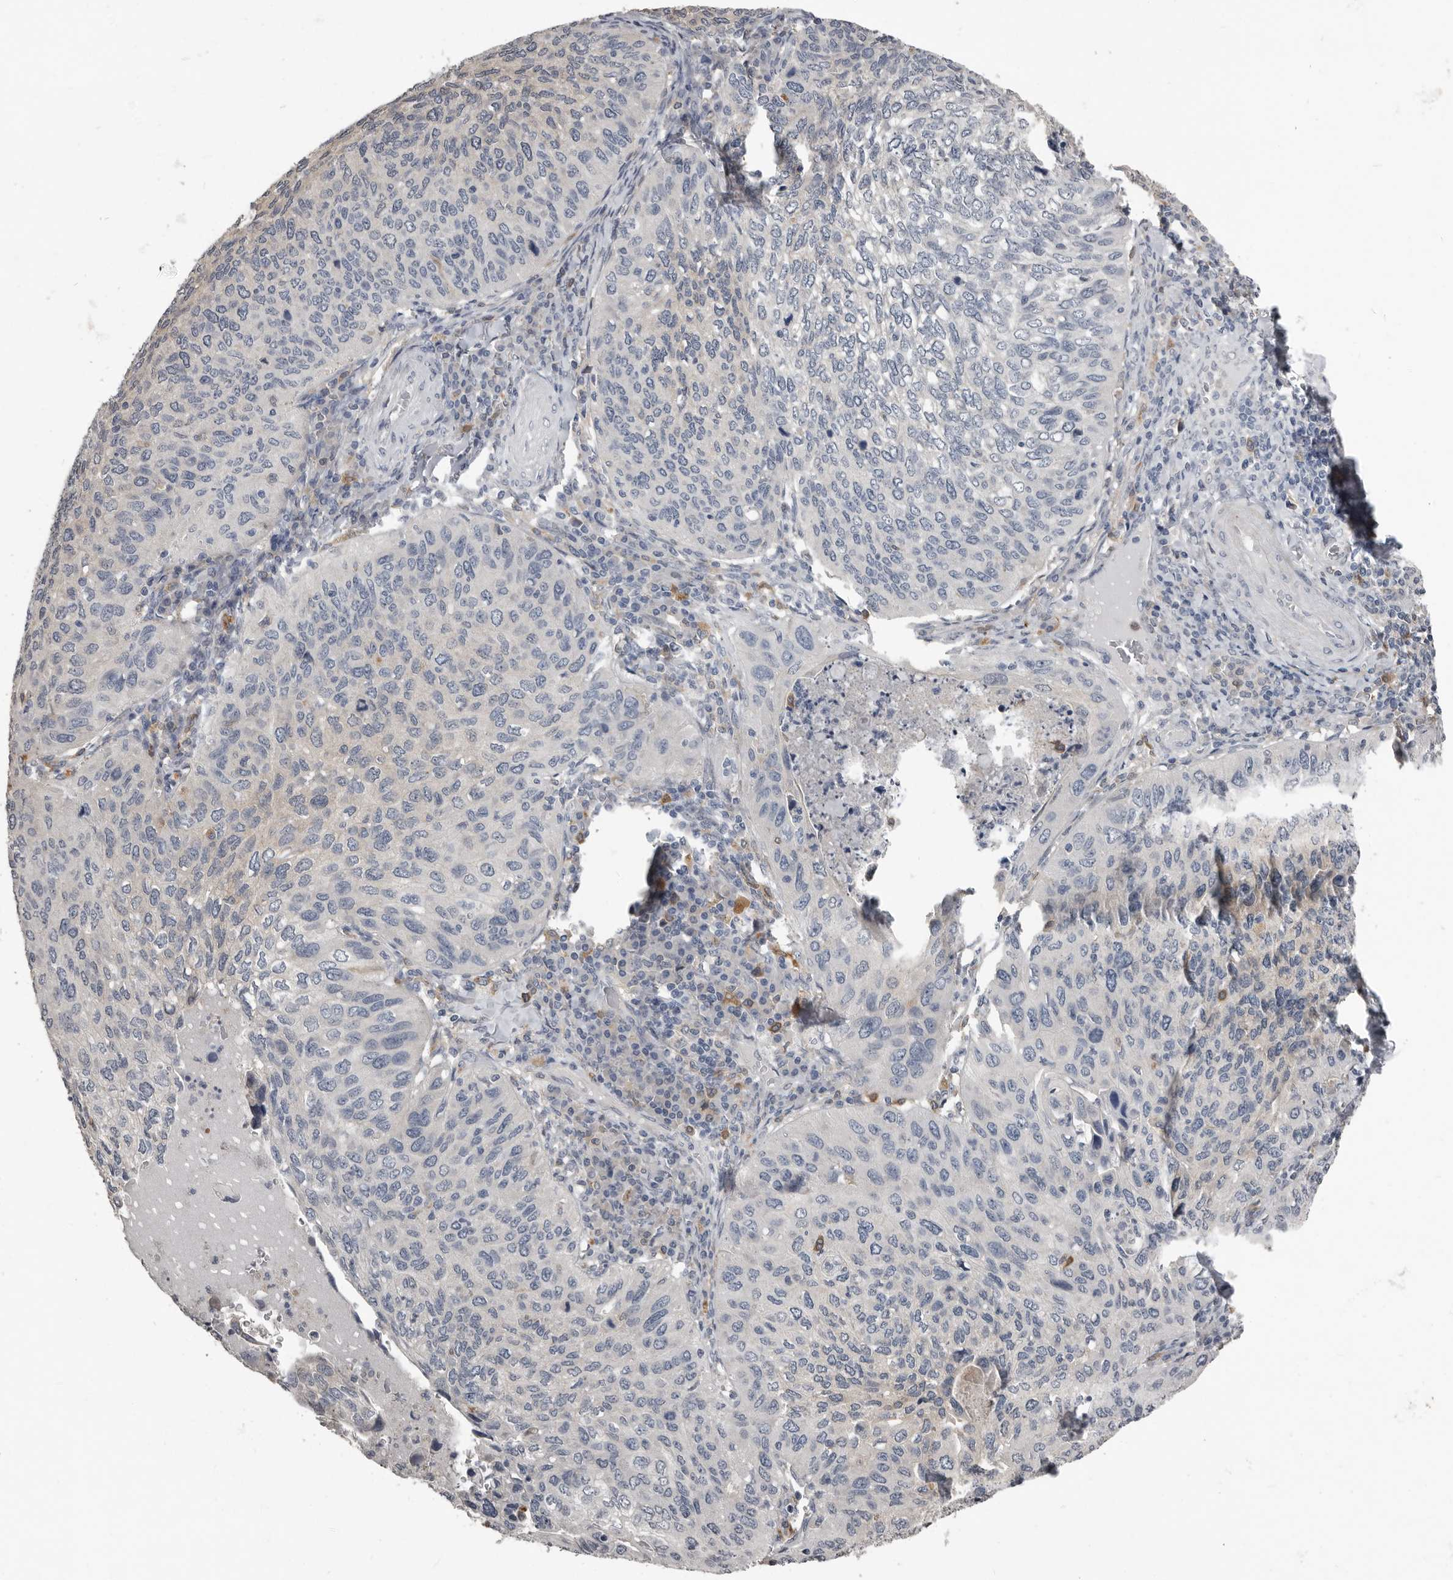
{"staining": {"intensity": "negative", "quantity": "none", "location": "none"}, "tissue": "cervical cancer", "cell_type": "Tumor cells", "image_type": "cancer", "snomed": [{"axis": "morphology", "description": "Squamous cell carcinoma, NOS"}, {"axis": "topography", "description": "Cervix"}], "caption": "IHC of cervical cancer (squamous cell carcinoma) reveals no expression in tumor cells. (DAB IHC visualized using brightfield microscopy, high magnification).", "gene": "KCNJ8", "patient": {"sex": "female", "age": 38}}